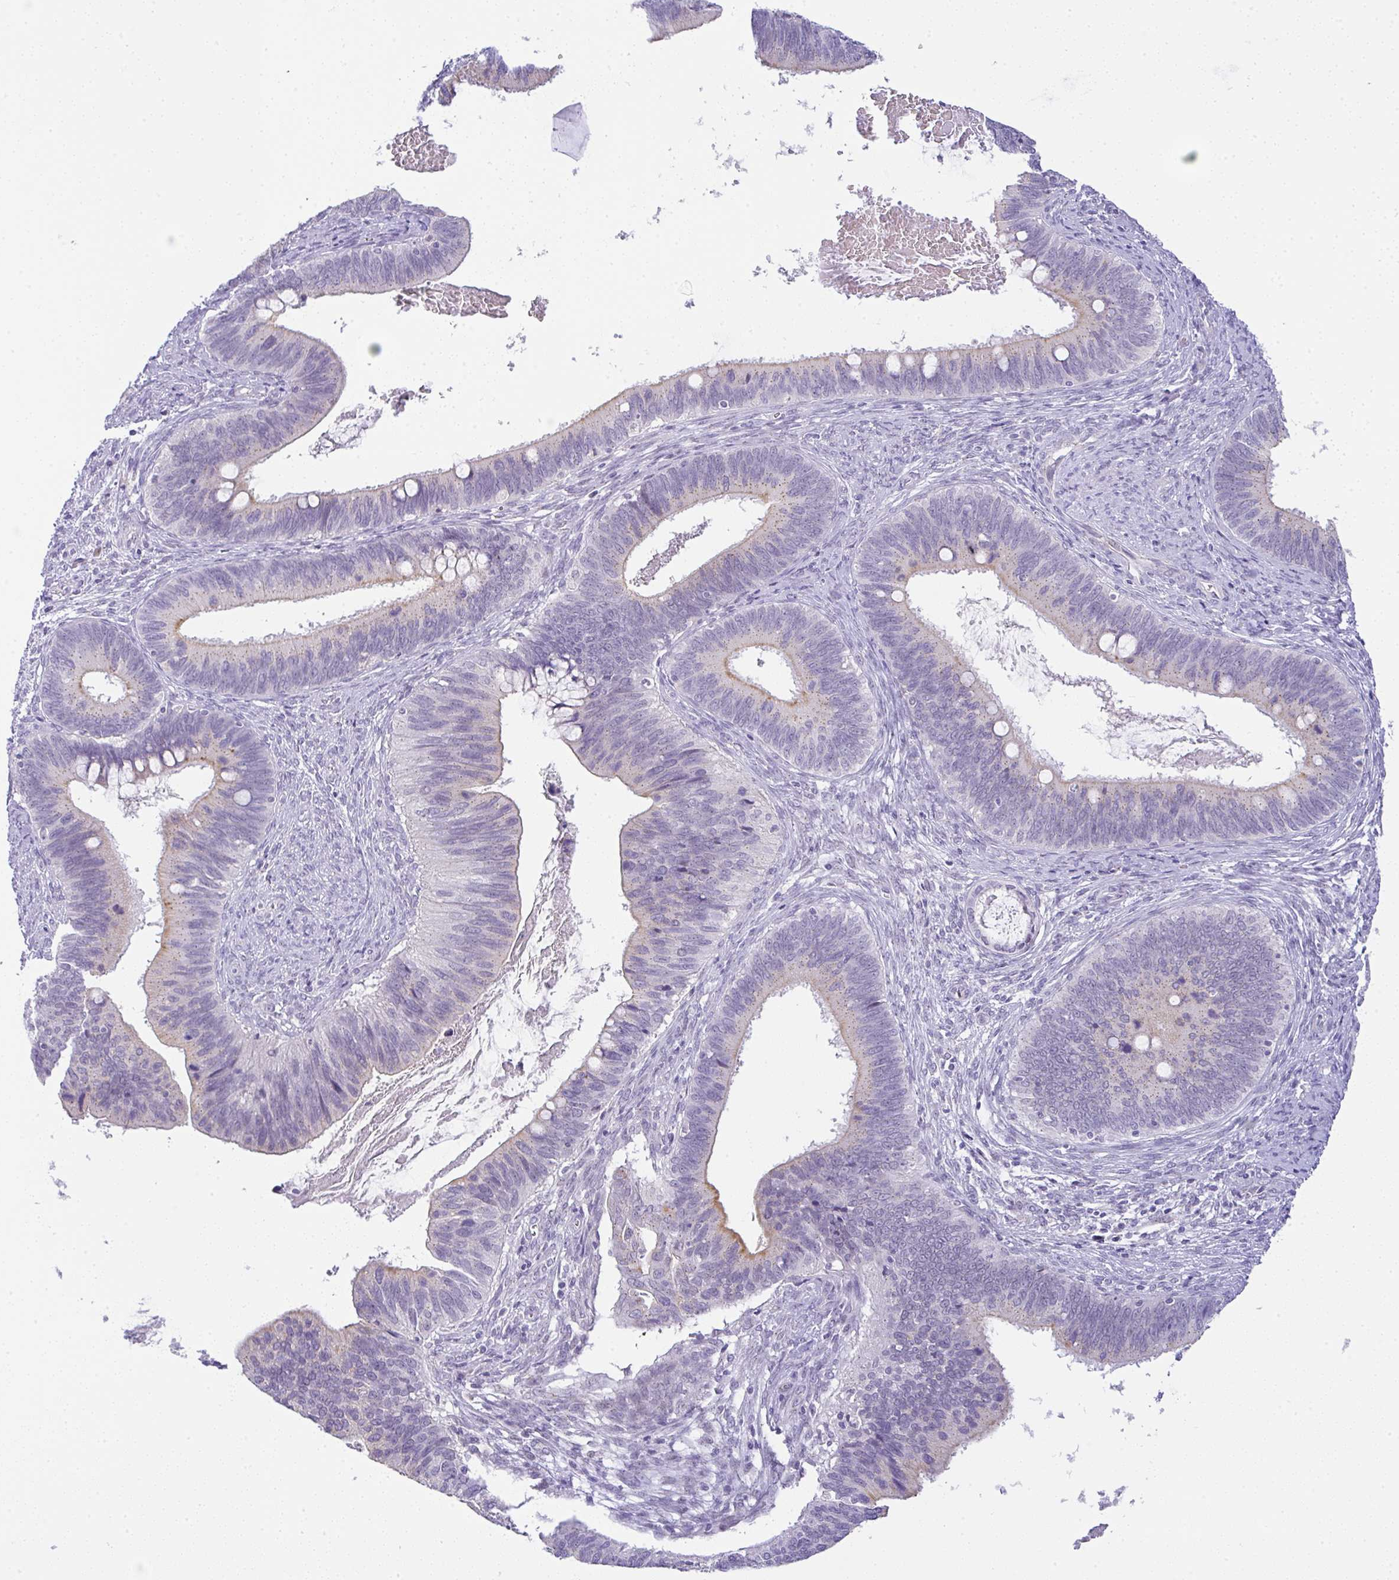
{"staining": {"intensity": "weak", "quantity": "25%-75%", "location": "cytoplasmic/membranous"}, "tissue": "cervical cancer", "cell_type": "Tumor cells", "image_type": "cancer", "snomed": [{"axis": "morphology", "description": "Adenocarcinoma, NOS"}, {"axis": "topography", "description": "Cervix"}], "caption": "IHC (DAB (3,3'-diaminobenzidine)) staining of adenocarcinoma (cervical) exhibits weak cytoplasmic/membranous protein expression in approximately 25%-75% of tumor cells. Nuclei are stained in blue.", "gene": "FAM177A1", "patient": {"sex": "female", "age": 42}}